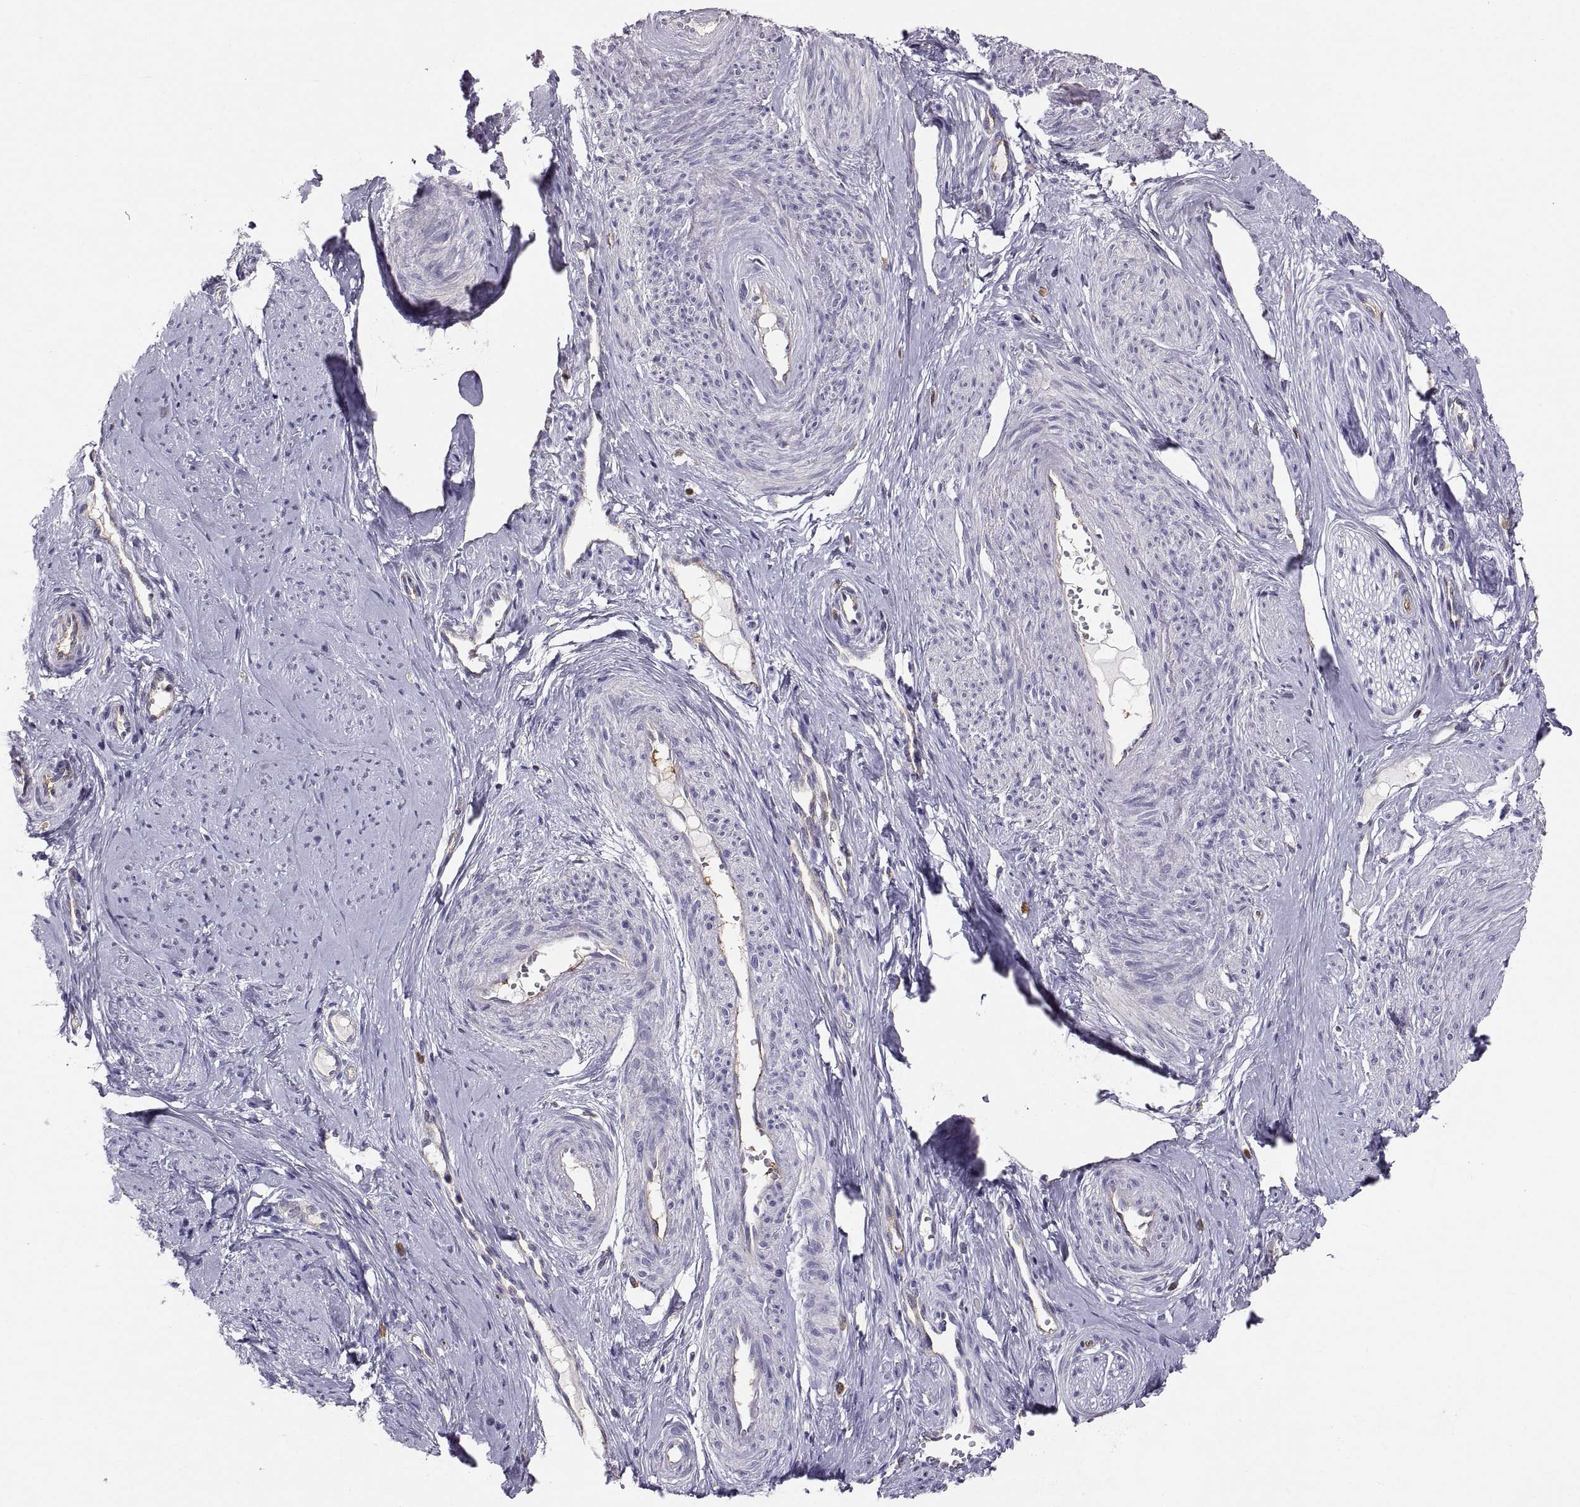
{"staining": {"intensity": "negative", "quantity": "none", "location": "none"}, "tissue": "smooth muscle", "cell_type": "Smooth muscle cells", "image_type": "normal", "snomed": [{"axis": "morphology", "description": "Normal tissue, NOS"}, {"axis": "topography", "description": "Smooth muscle"}], "caption": "IHC micrograph of normal human smooth muscle stained for a protein (brown), which exhibits no expression in smooth muscle cells.", "gene": "RALB", "patient": {"sex": "female", "age": 48}}